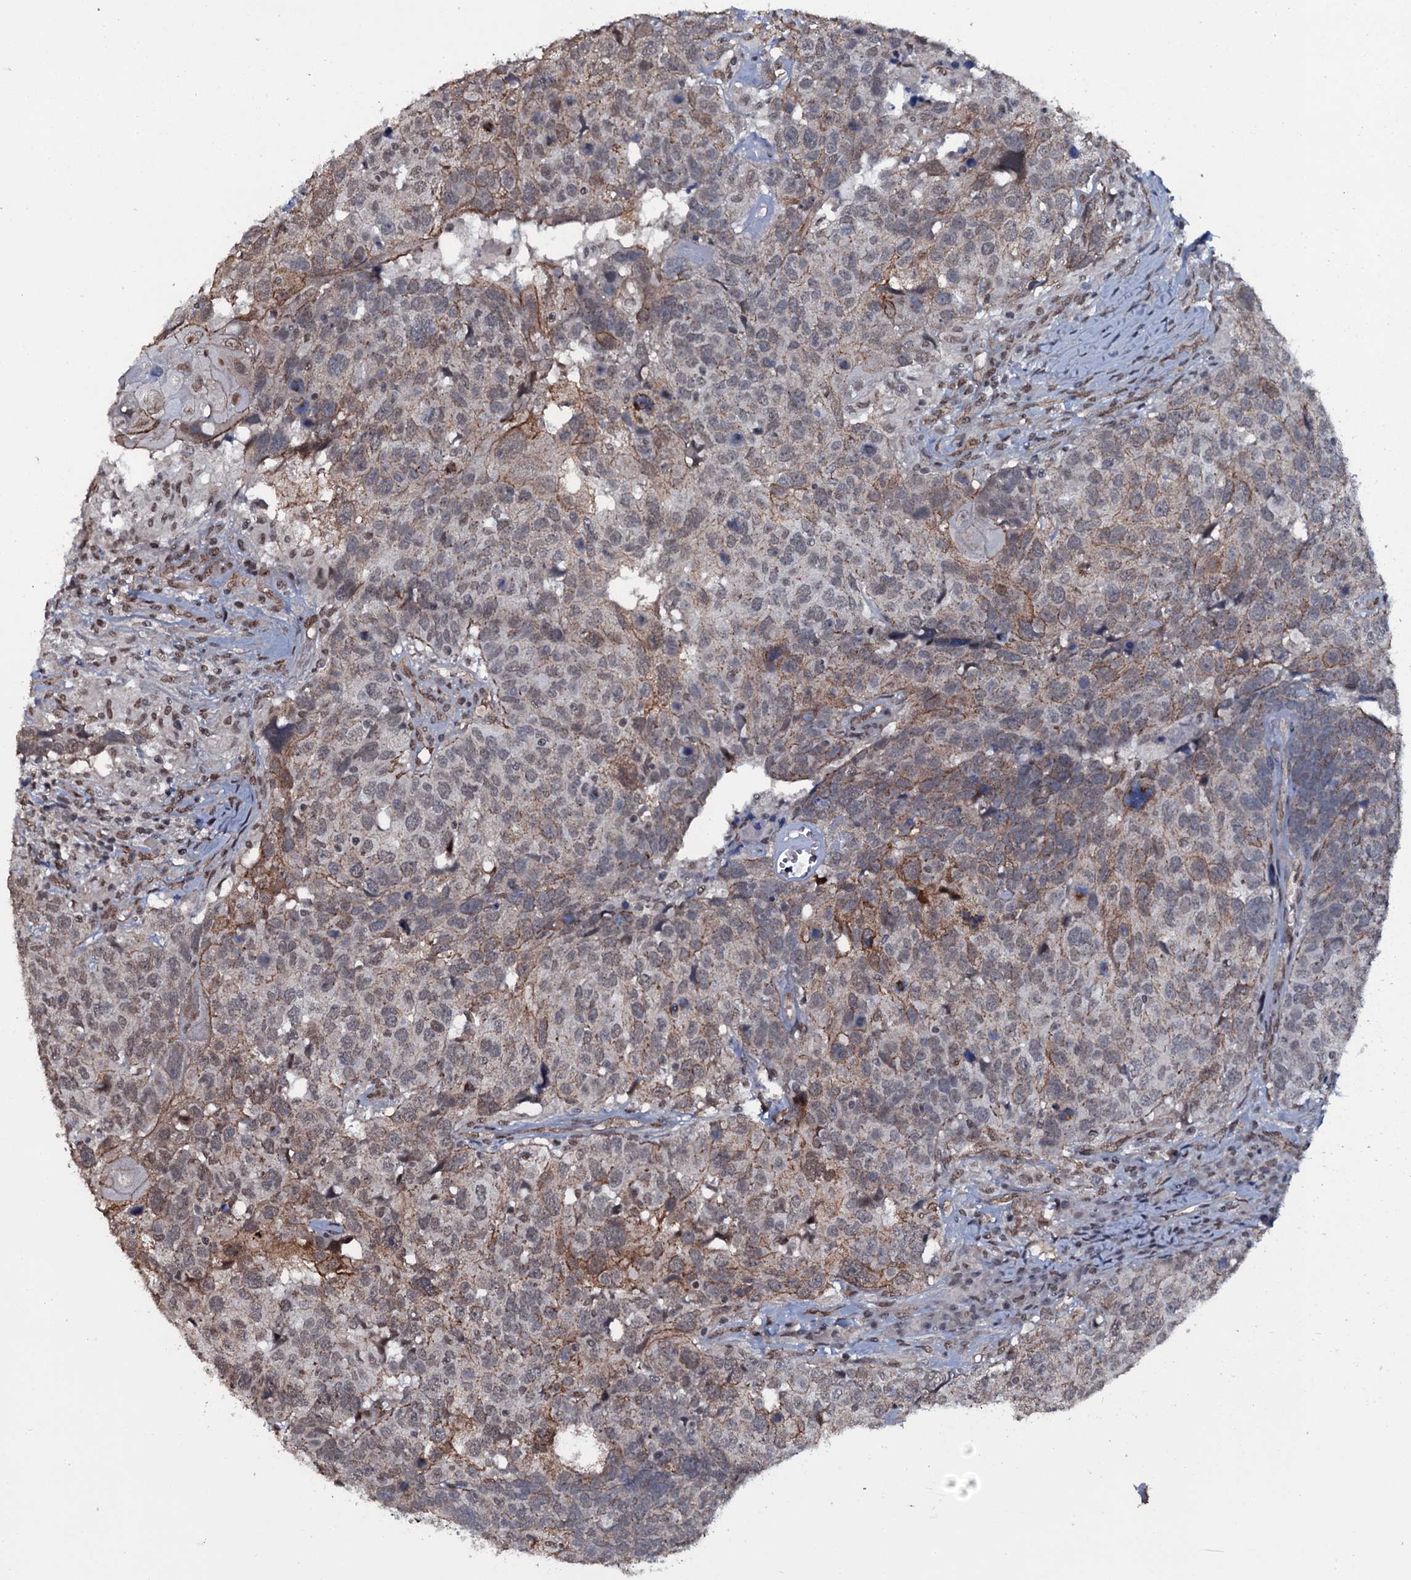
{"staining": {"intensity": "weak", "quantity": "25%-75%", "location": "cytoplasmic/membranous,nuclear"}, "tissue": "head and neck cancer", "cell_type": "Tumor cells", "image_type": "cancer", "snomed": [{"axis": "morphology", "description": "Squamous cell carcinoma, NOS"}, {"axis": "topography", "description": "Head-Neck"}], "caption": "Brown immunohistochemical staining in human head and neck cancer (squamous cell carcinoma) exhibits weak cytoplasmic/membranous and nuclear expression in approximately 25%-75% of tumor cells.", "gene": "SH2D4B", "patient": {"sex": "male", "age": 66}}